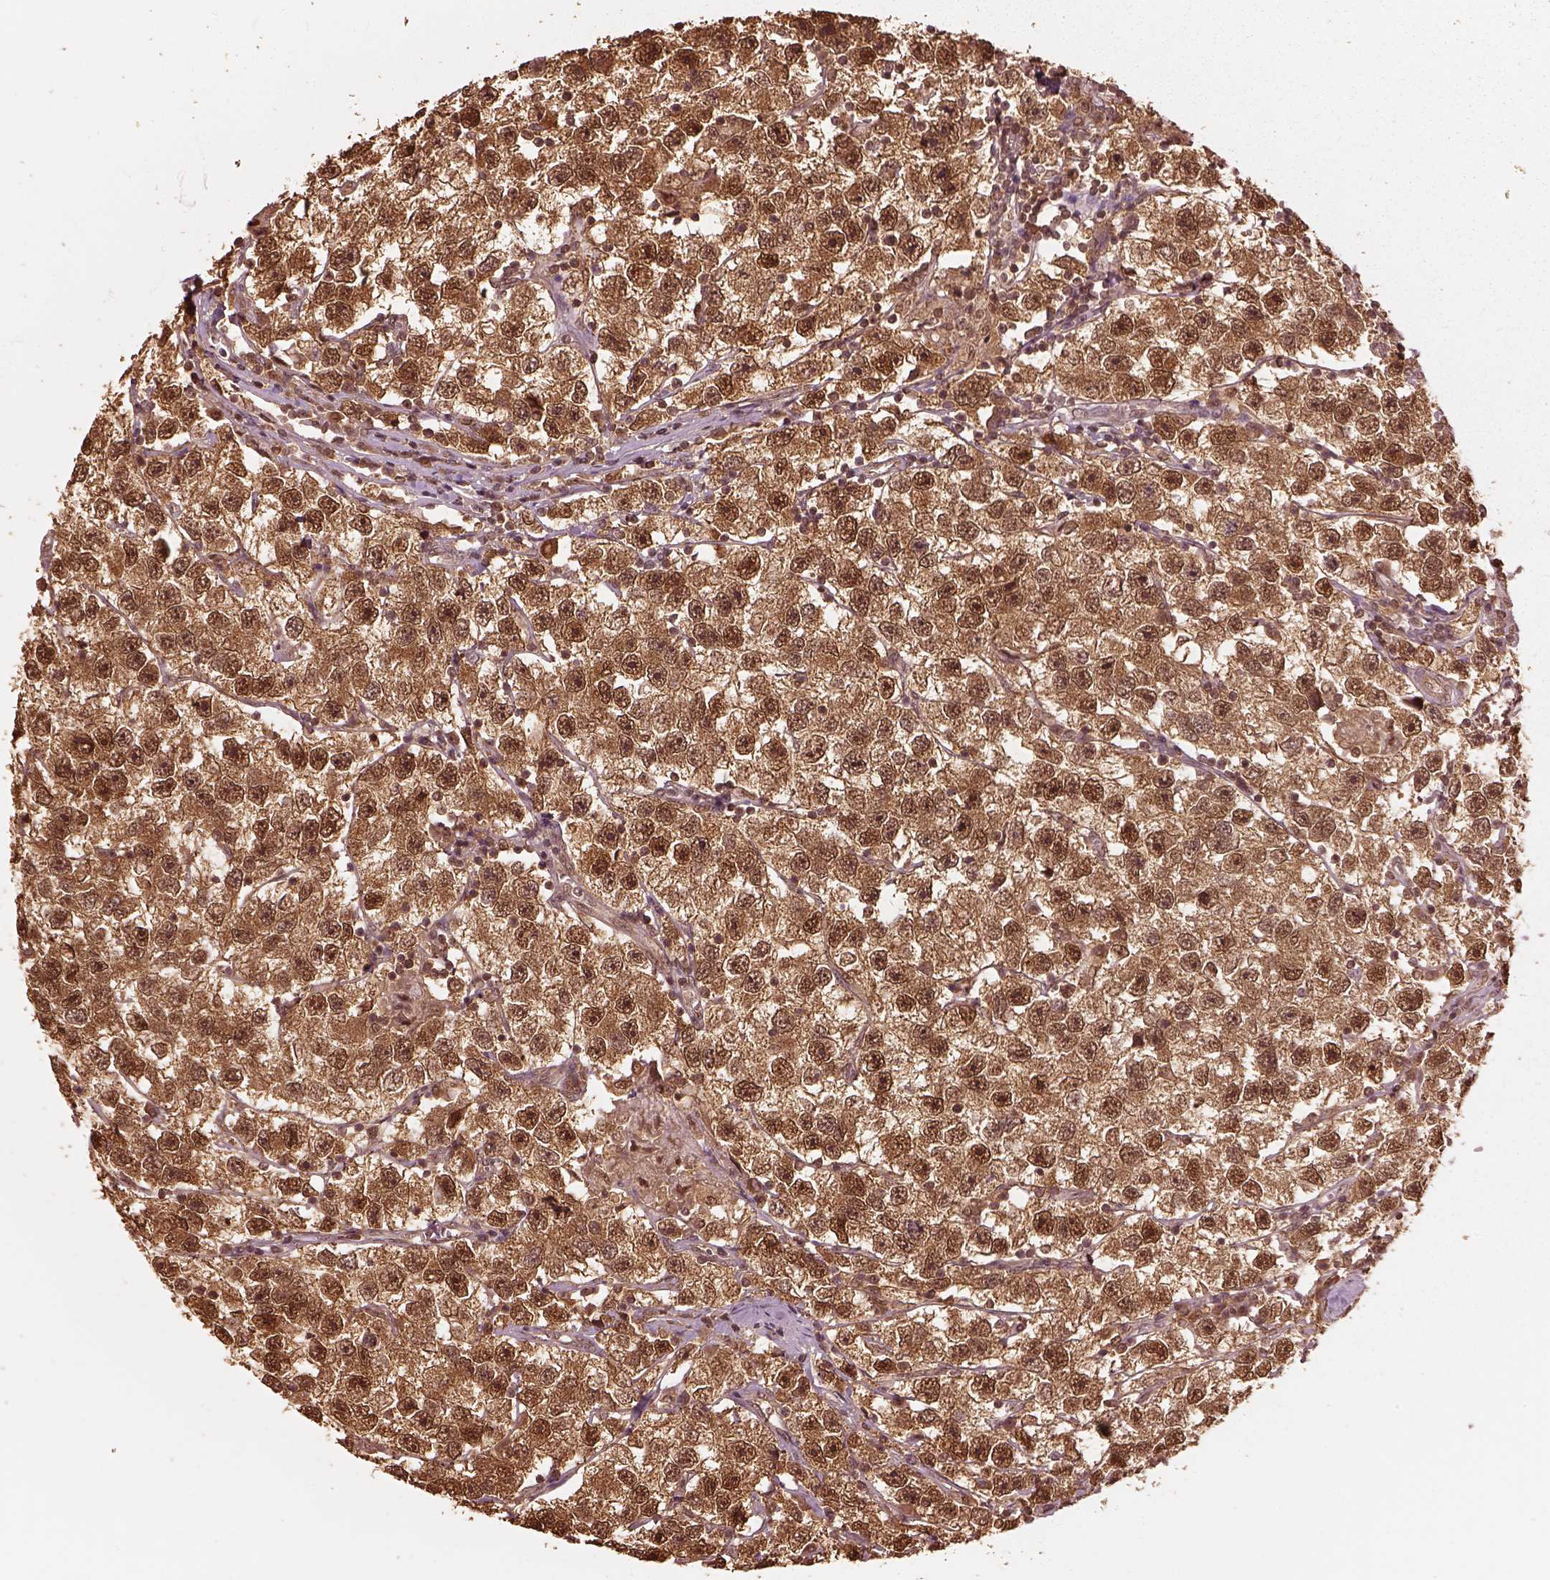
{"staining": {"intensity": "moderate", "quantity": ">75%", "location": "cytoplasmic/membranous,nuclear"}, "tissue": "testis cancer", "cell_type": "Tumor cells", "image_type": "cancer", "snomed": [{"axis": "morphology", "description": "Seminoma, NOS"}, {"axis": "topography", "description": "Testis"}], "caption": "The micrograph reveals staining of testis cancer (seminoma), revealing moderate cytoplasmic/membranous and nuclear protein positivity (brown color) within tumor cells.", "gene": "PSMC5", "patient": {"sex": "male", "age": 26}}